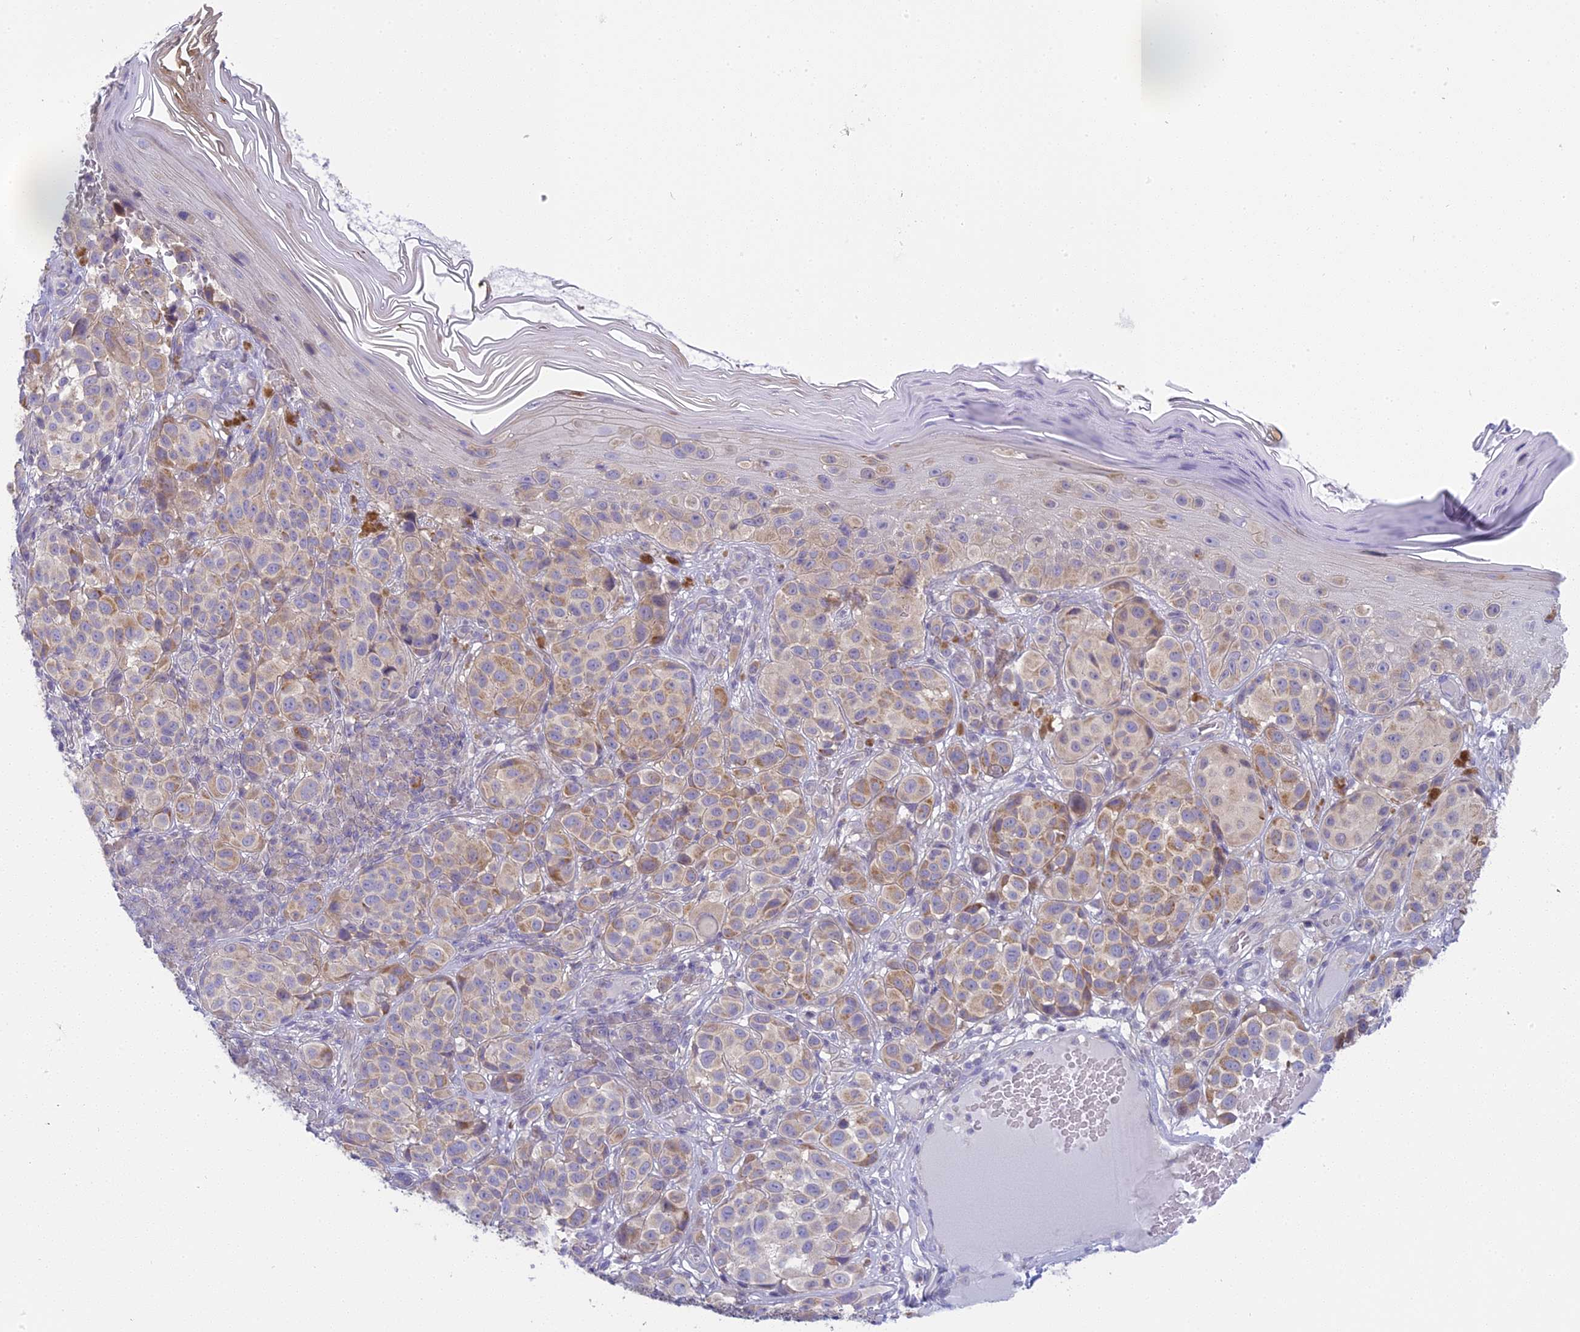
{"staining": {"intensity": "weak", "quantity": "25%-75%", "location": "cytoplasmic/membranous"}, "tissue": "melanoma", "cell_type": "Tumor cells", "image_type": "cancer", "snomed": [{"axis": "morphology", "description": "Malignant melanoma, NOS"}, {"axis": "topography", "description": "Skin"}], "caption": "Immunohistochemical staining of human melanoma shows weak cytoplasmic/membranous protein staining in approximately 25%-75% of tumor cells.", "gene": "ARHGEF37", "patient": {"sex": "male", "age": 38}}